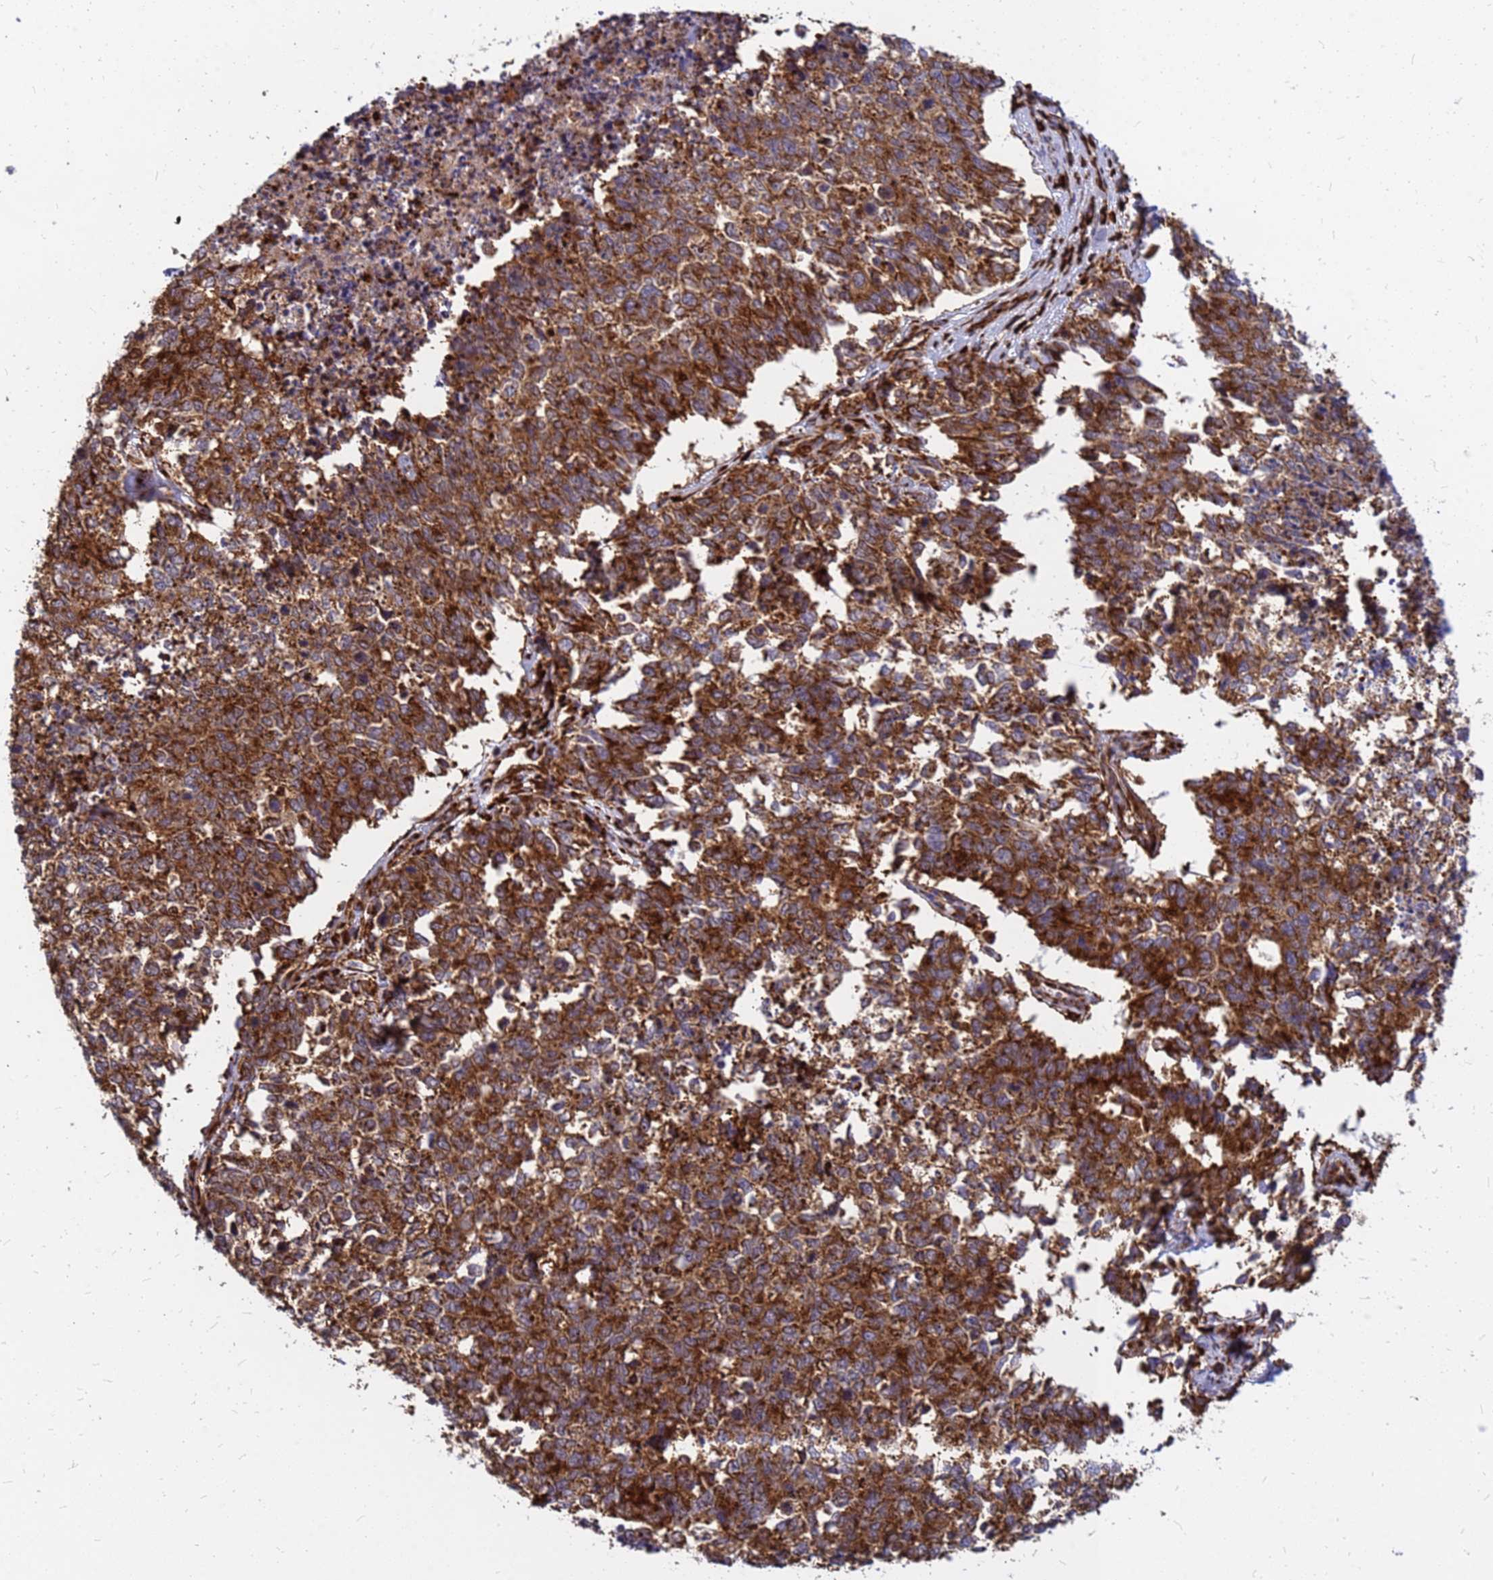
{"staining": {"intensity": "strong", "quantity": ">75%", "location": "cytoplasmic/membranous"}, "tissue": "cervical cancer", "cell_type": "Tumor cells", "image_type": "cancer", "snomed": [{"axis": "morphology", "description": "Squamous cell carcinoma, NOS"}, {"axis": "topography", "description": "Cervix"}], "caption": "Squamous cell carcinoma (cervical) tissue demonstrates strong cytoplasmic/membranous expression in approximately >75% of tumor cells, visualized by immunohistochemistry. (Brightfield microscopy of DAB IHC at high magnification).", "gene": "RPL8", "patient": {"sex": "female", "age": 63}}